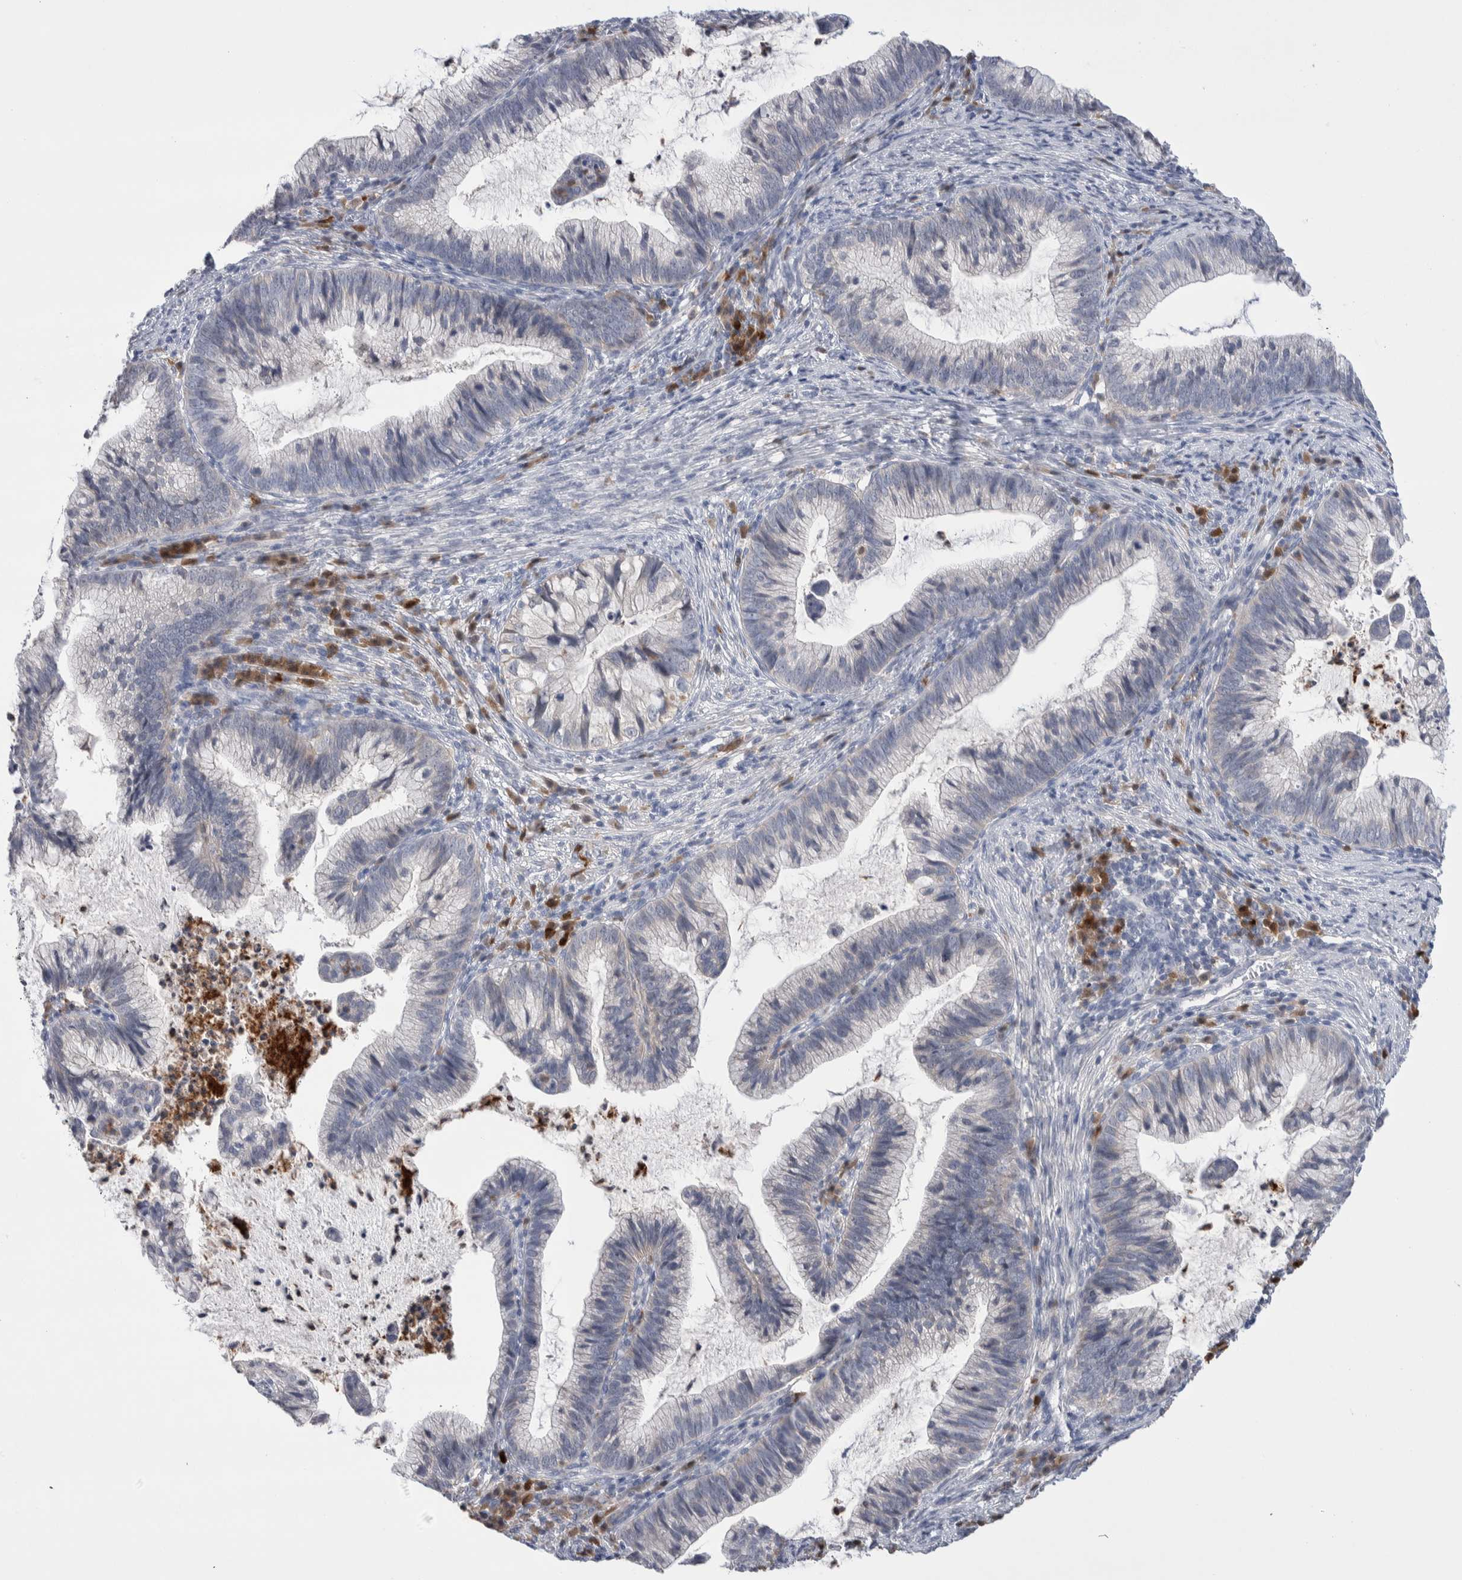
{"staining": {"intensity": "negative", "quantity": "none", "location": "none"}, "tissue": "cervical cancer", "cell_type": "Tumor cells", "image_type": "cancer", "snomed": [{"axis": "morphology", "description": "Adenocarcinoma, NOS"}, {"axis": "topography", "description": "Cervix"}], "caption": "High magnification brightfield microscopy of cervical cancer (adenocarcinoma) stained with DAB (3,3'-diaminobenzidine) (brown) and counterstained with hematoxylin (blue): tumor cells show no significant staining.", "gene": "LURAP1L", "patient": {"sex": "female", "age": 36}}